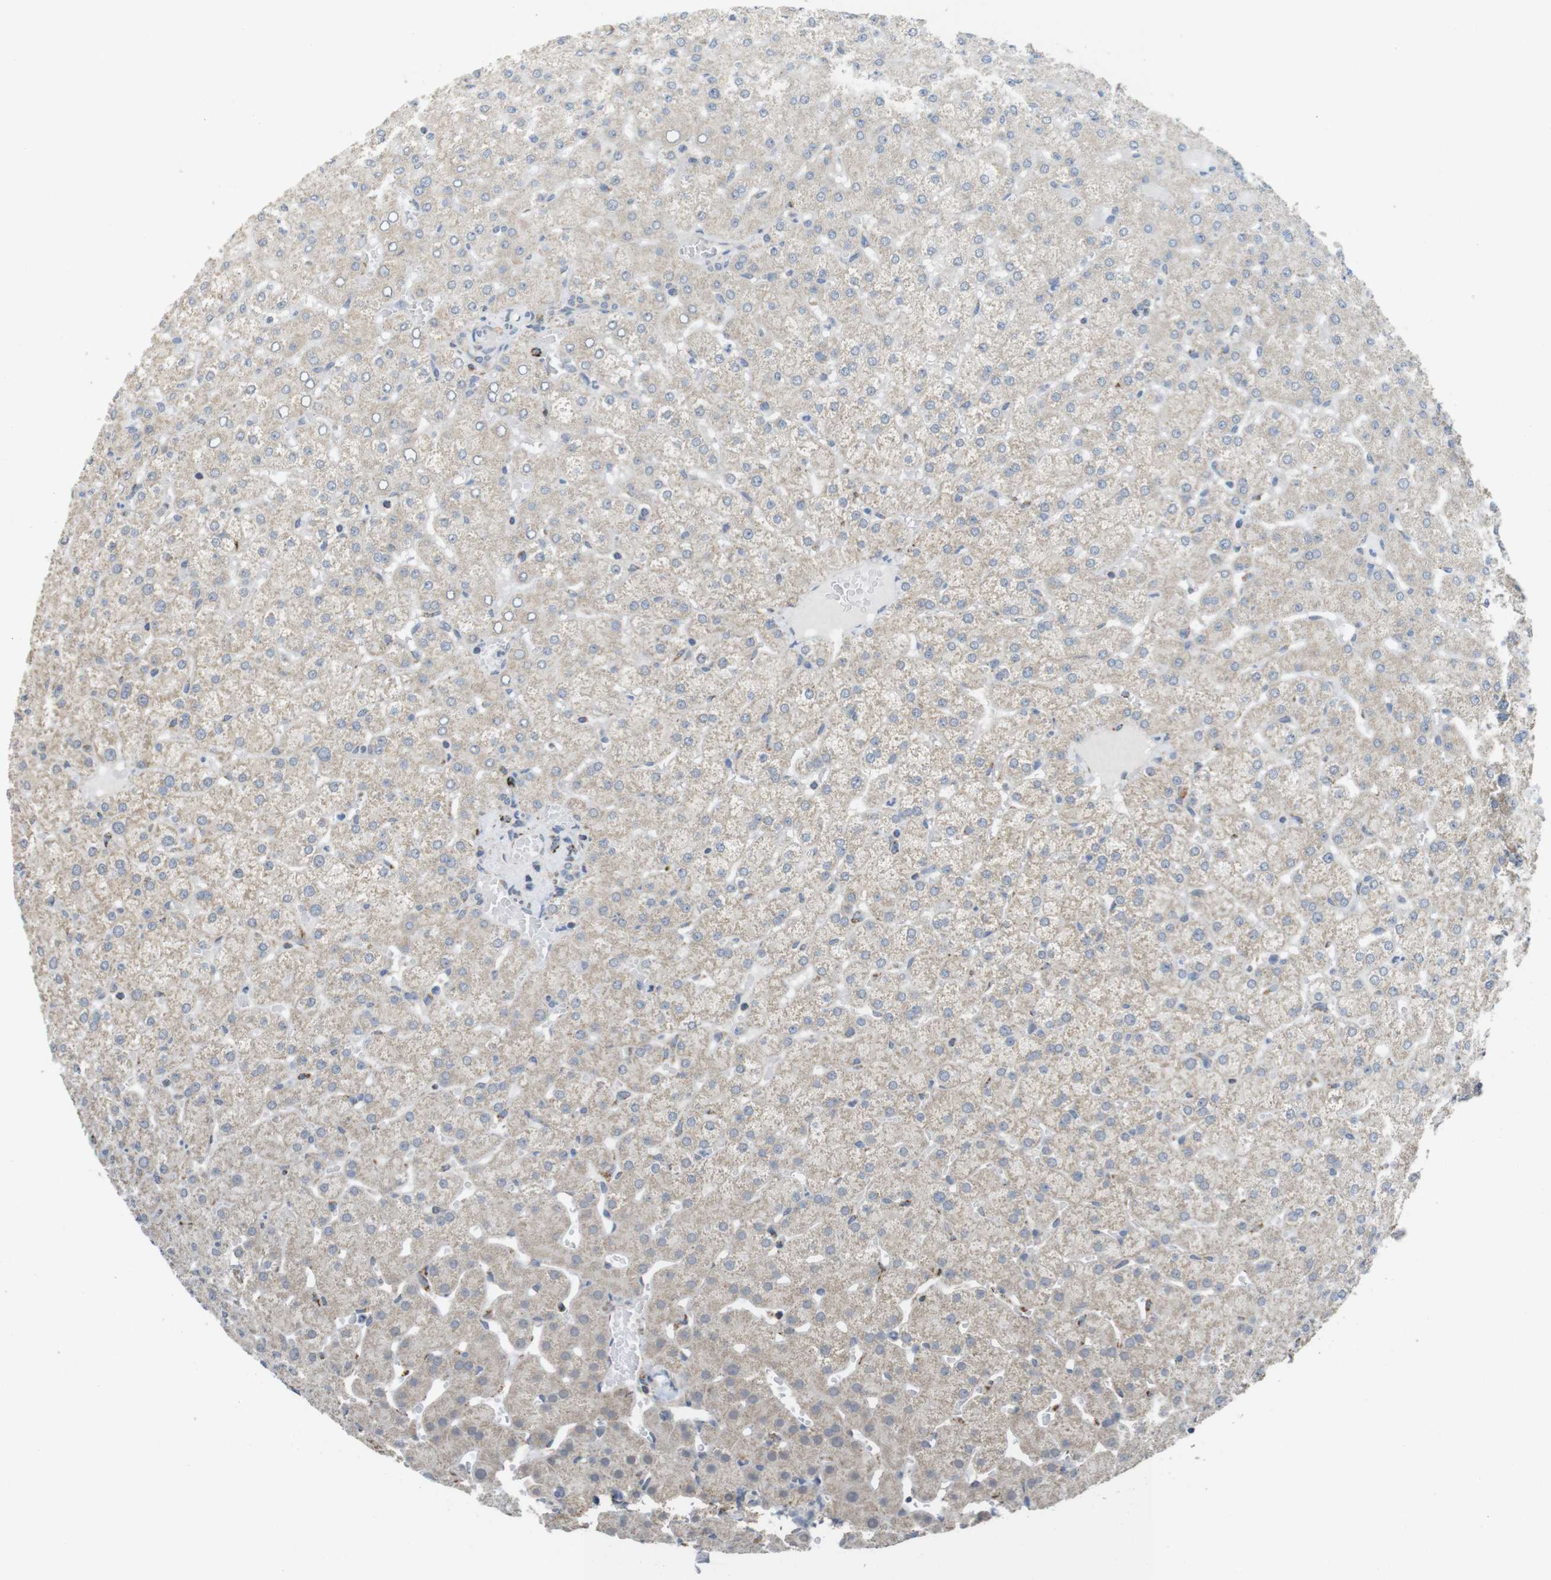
{"staining": {"intensity": "weak", "quantity": "<25%", "location": "cytoplasmic/membranous"}, "tissue": "liver", "cell_type": "Cholangiocytes", "image_type": "normal", "snomed": [{"axis": "morphology", "description": "Normal tissue, NOS"}, {"axis": "topography", "description": "Liver"}], "caption": "Protein analysis of normal liver shows no significant staining in cholangiocytes. (IHC, brightfield microscopy, high magnification).", "gene": "CALHM2", "patient": {"sex": "female", "age": 32}}